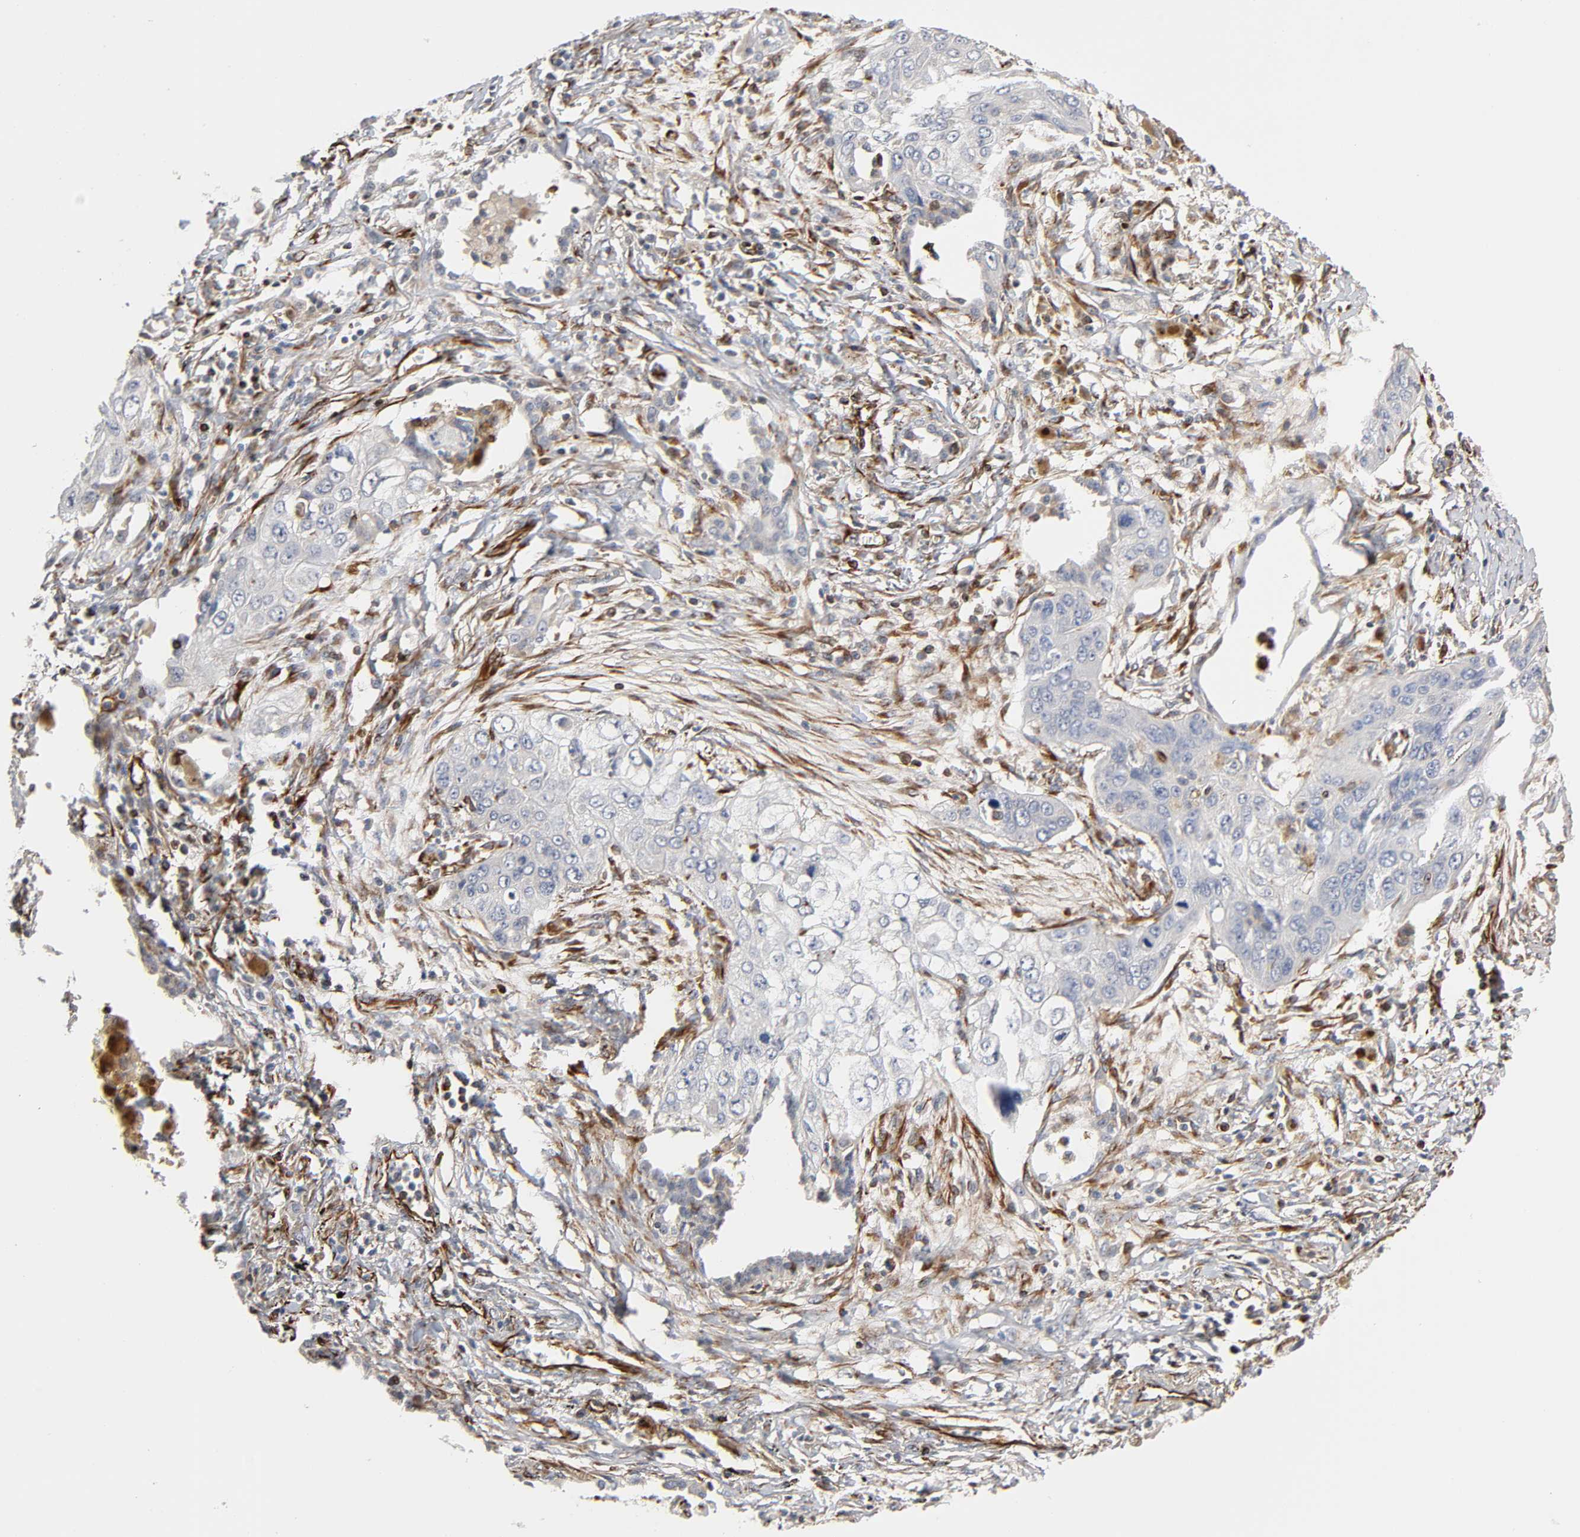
{"staining": {"intensity": "negative", "quantity": "none", "location": "none"}, "tissue": "lung cancer", "cell_type": "Tumor cells", "image_type": "cancer", "snomed": [{"axis": "morphology", "description": "Squamous cell carcinoma, NOS"}, {"axis": "topography", "description": "Lung"}], "caption": "Immunohistochemistry photomicrograph of human lung cancer stained for a protein (brown), which reveals no expression in tumor cells. (DAB (3,3'-diaminobenzidine) IHC visualized using brightfield microscopy, high magnification).", "gene": "FAM118A", "patient": {"sex": "male", "age": 71}}